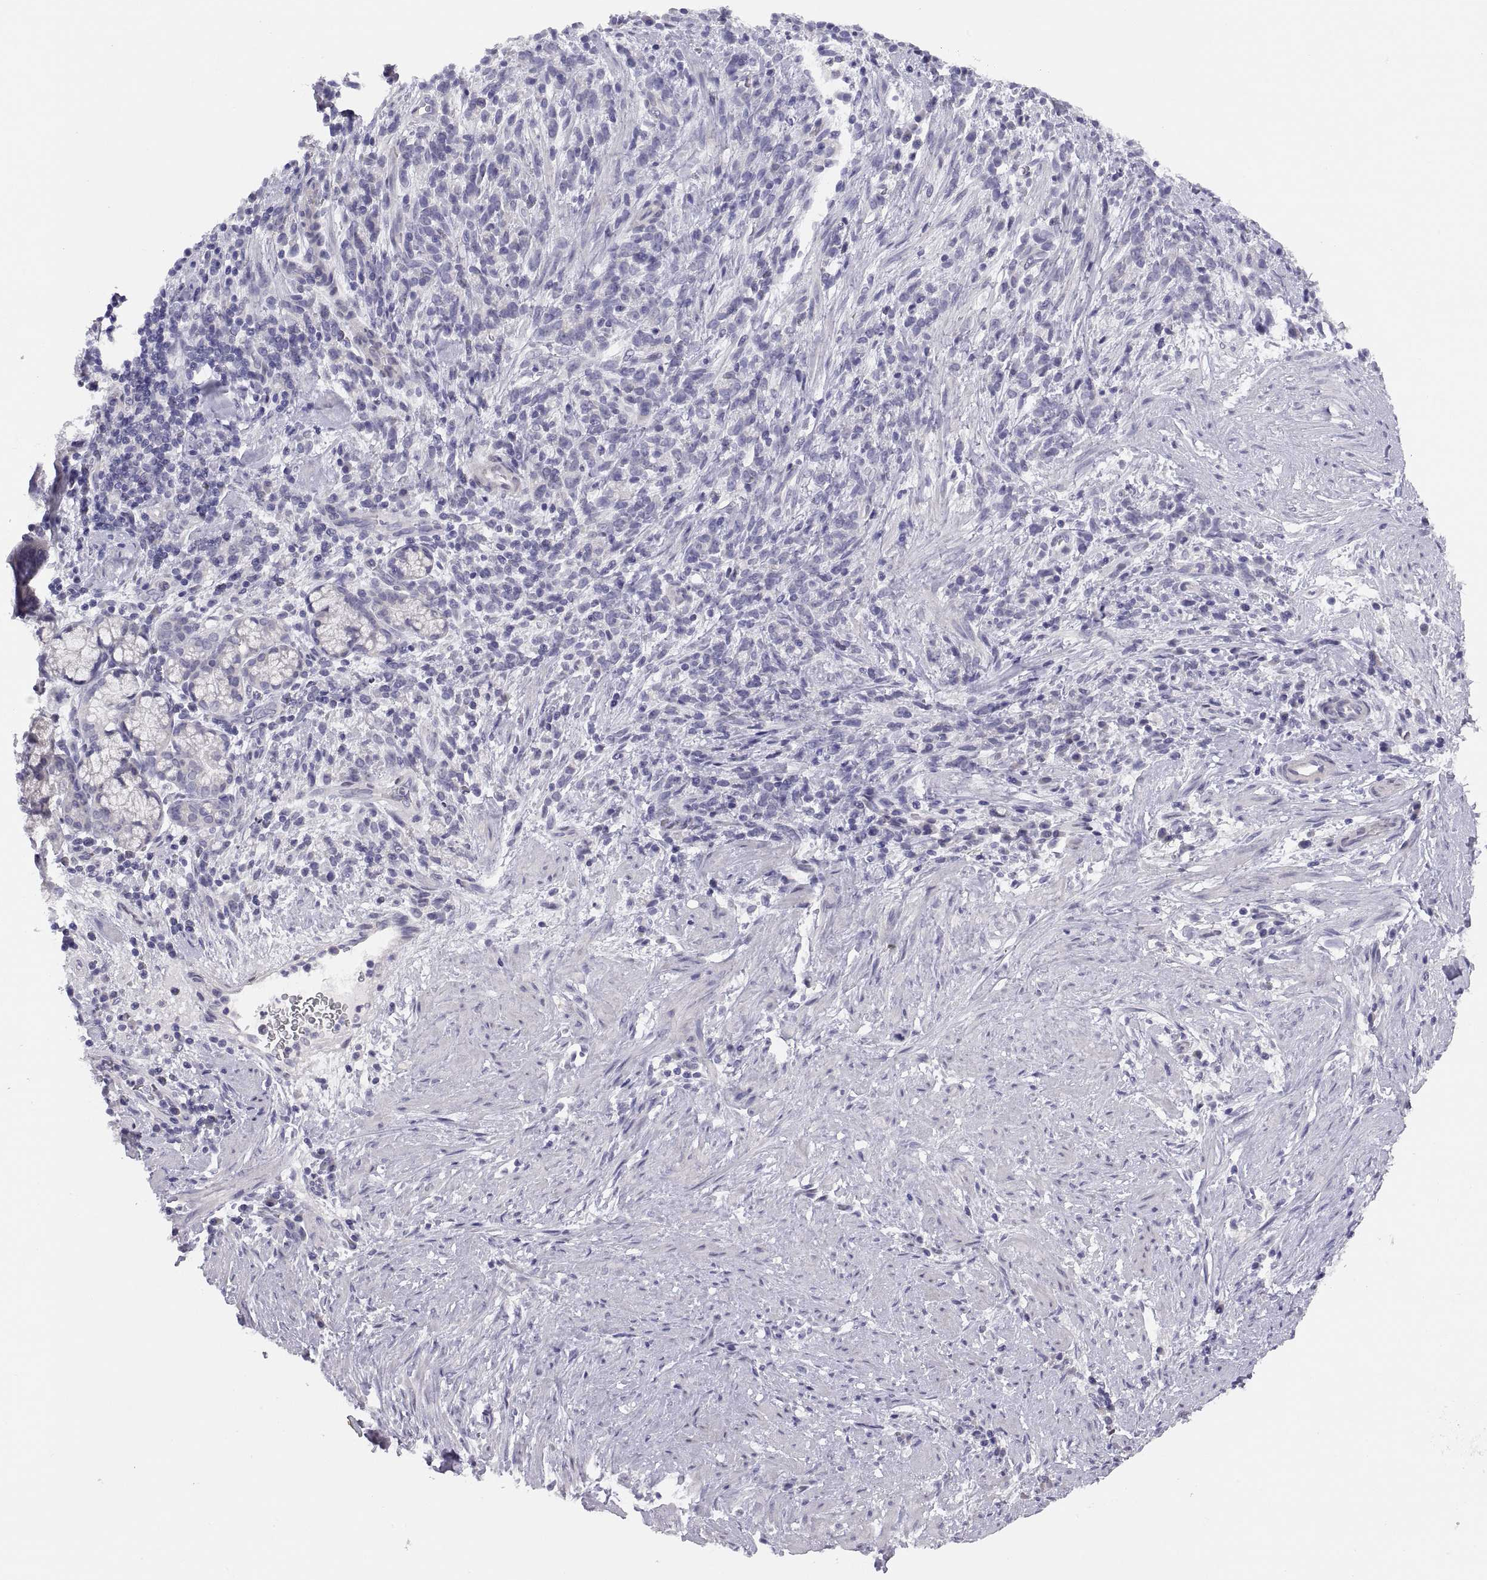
{"staining": {"intensity": "negative", "quantity": "none", "location": "none"}, "tissue": "stomach cancer", "cell_type": "Tumor cells", "image_type": "cancer", "snomed": [{"axis": "morphology", "description": "Adenocarcinoma, NOS"}, {"axis": "topography", "description": "Stomach"}], "caption": "IHC of stomach cancer displays no expression in tumor cells.", "gene": "STRC", "patient": {"sex": "female", "age": 57}}